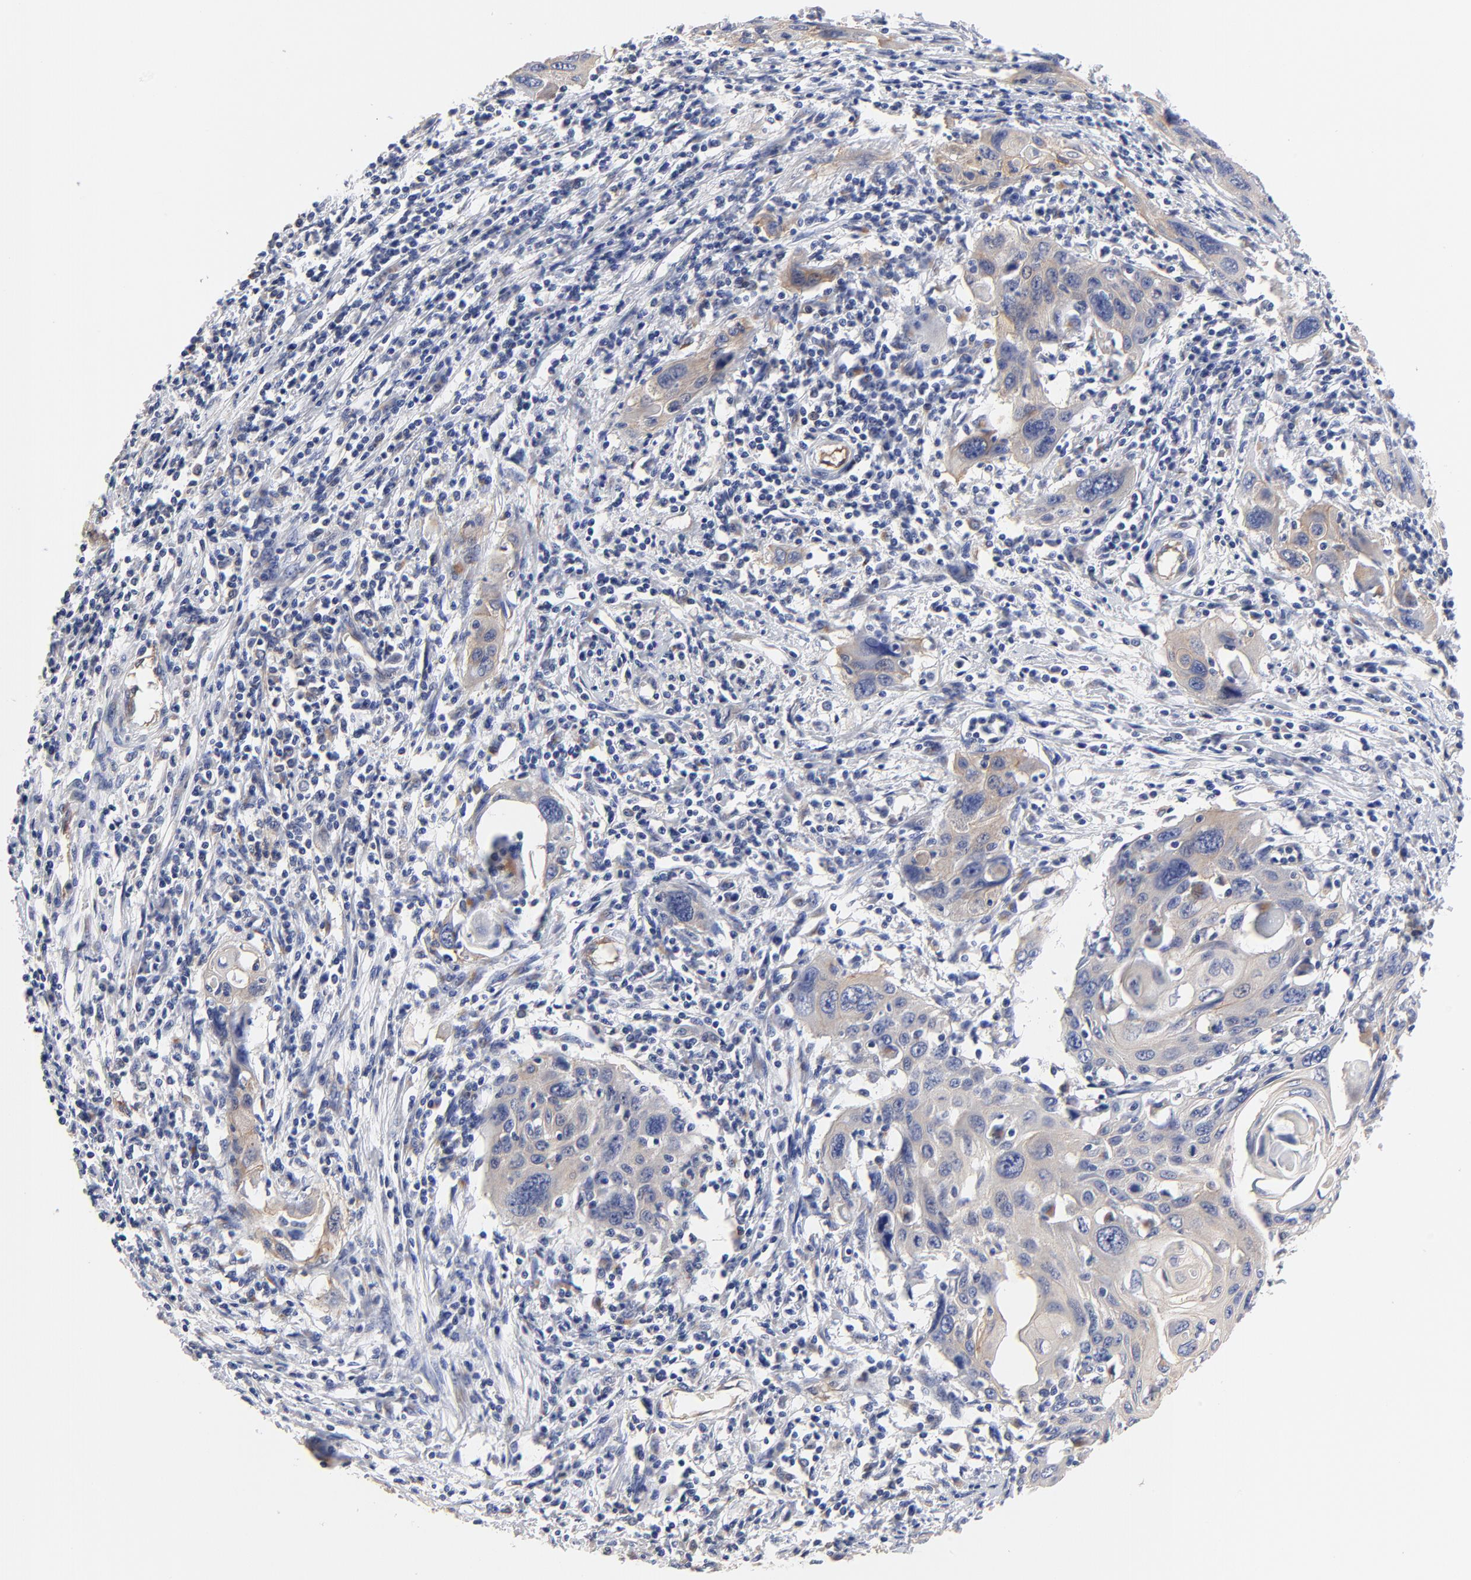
{"staining": {"intensity": "weak", "quantity": ">75%", "location": "cytoplasmic/membranous"}, "tissue": "cervical cancer", "cell_type": "Tumor cells", "image_type": "cancer", "snomed": [{"axis": "morphology", "description": "Squamous cell carcinoma, NOS"}, {"axis": "topography", "description": "Cervix"}], "caption": "Protein staining of cervical squamous cell carcinoma tissue displays weak cytoplasmic/membranous positivity in about >75% of tumor cells.", "gene": "FBXL2", "patient": {"sex": "female", "age": 54}}